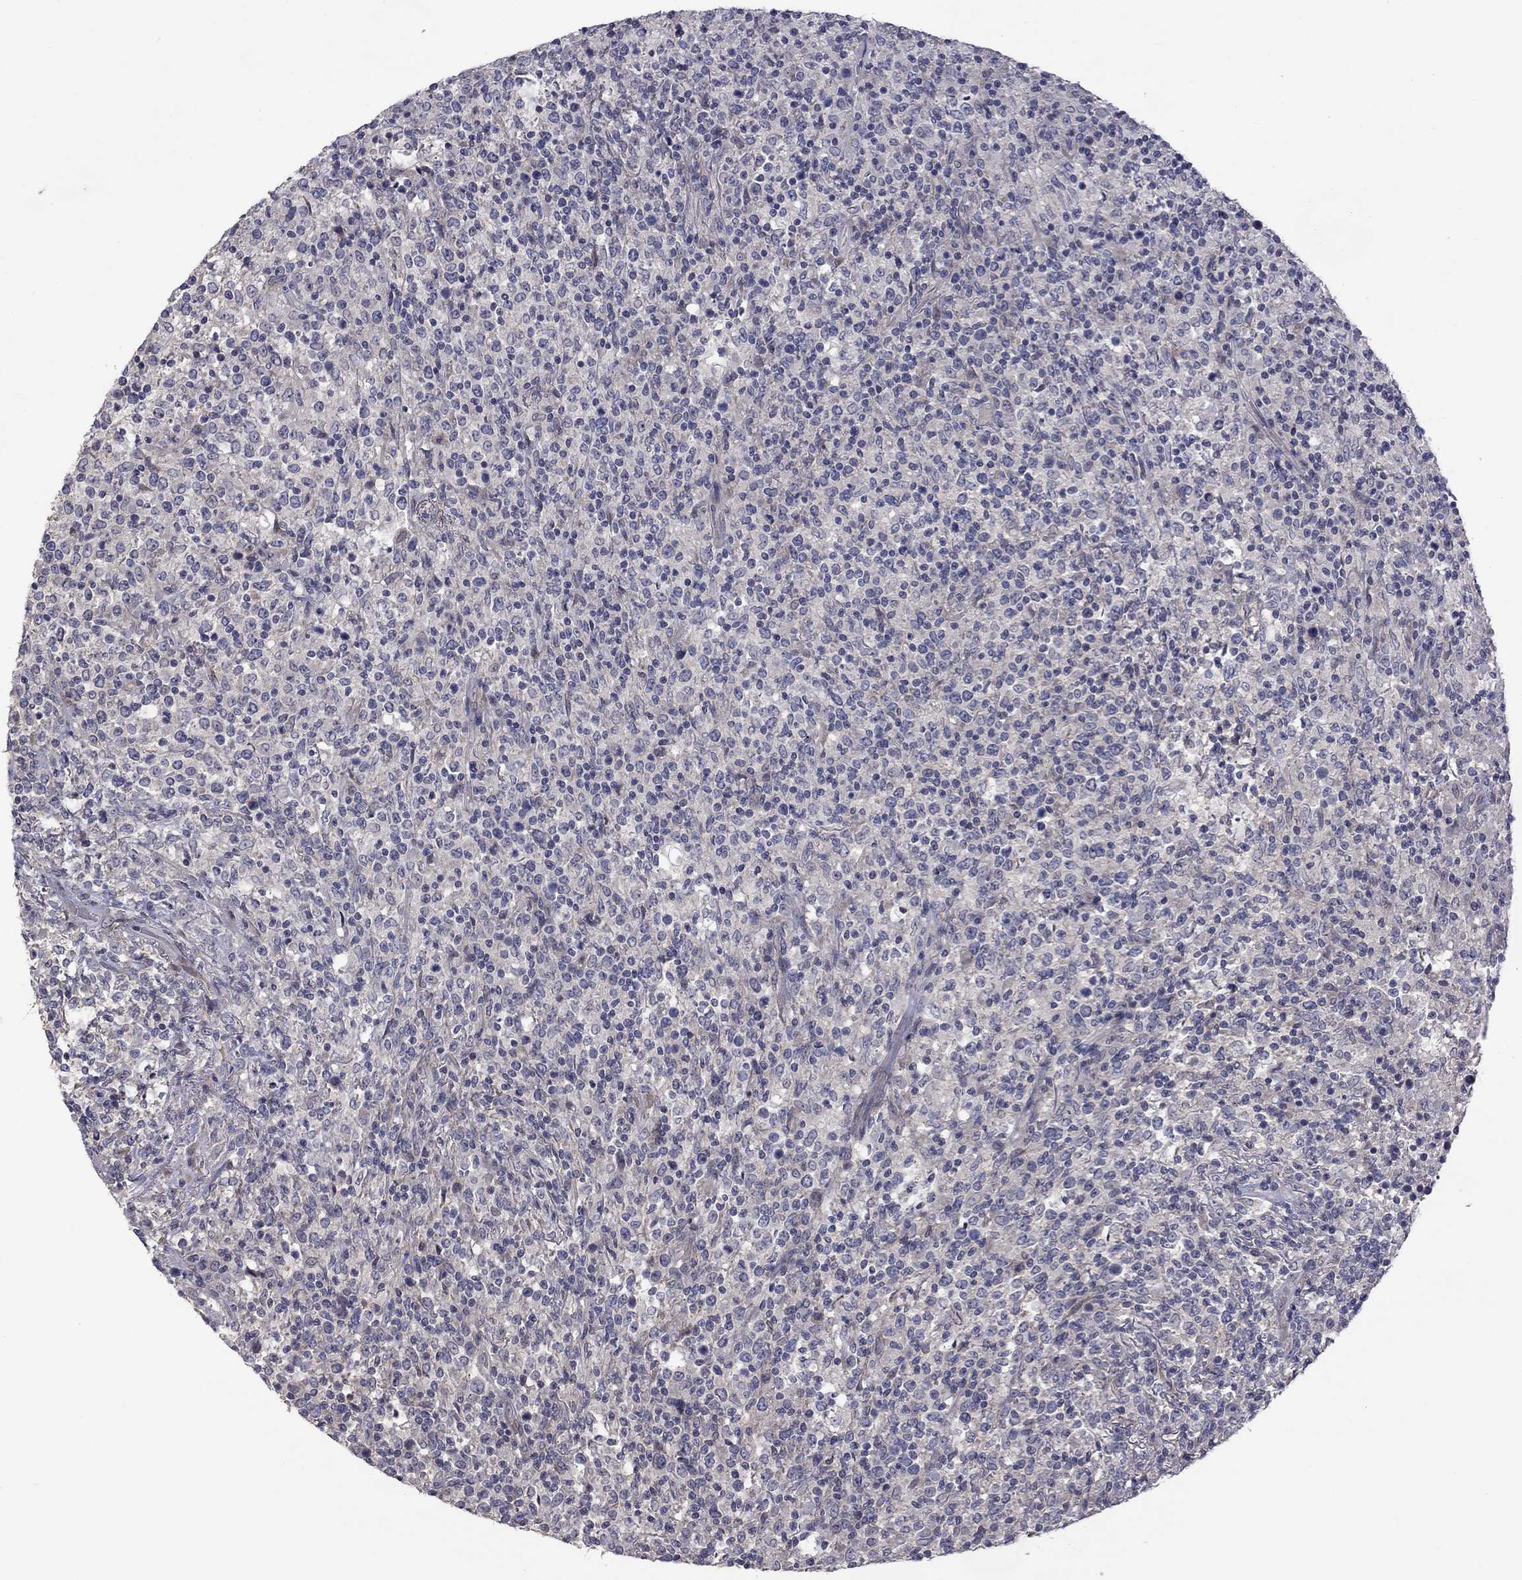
{"staining": {"intensity": "negative", "quantity": "none", "location": "none"}, "tissue": "lymphoma", "cell_type": "Tumor cells", "image_type": "cancer", "snomed": [{"axis": "morphology", "description": "Malignant lymphoma, non-Hodgkin's type, High grade"}, {"axis": "topography", "description": "Lung"}], "caption": "Immunohistochemistry of lymphoma reveals no positivity in tumor cells.", "gene": "SLC39A14", "patient": {"sex": "male", "age": 79}}